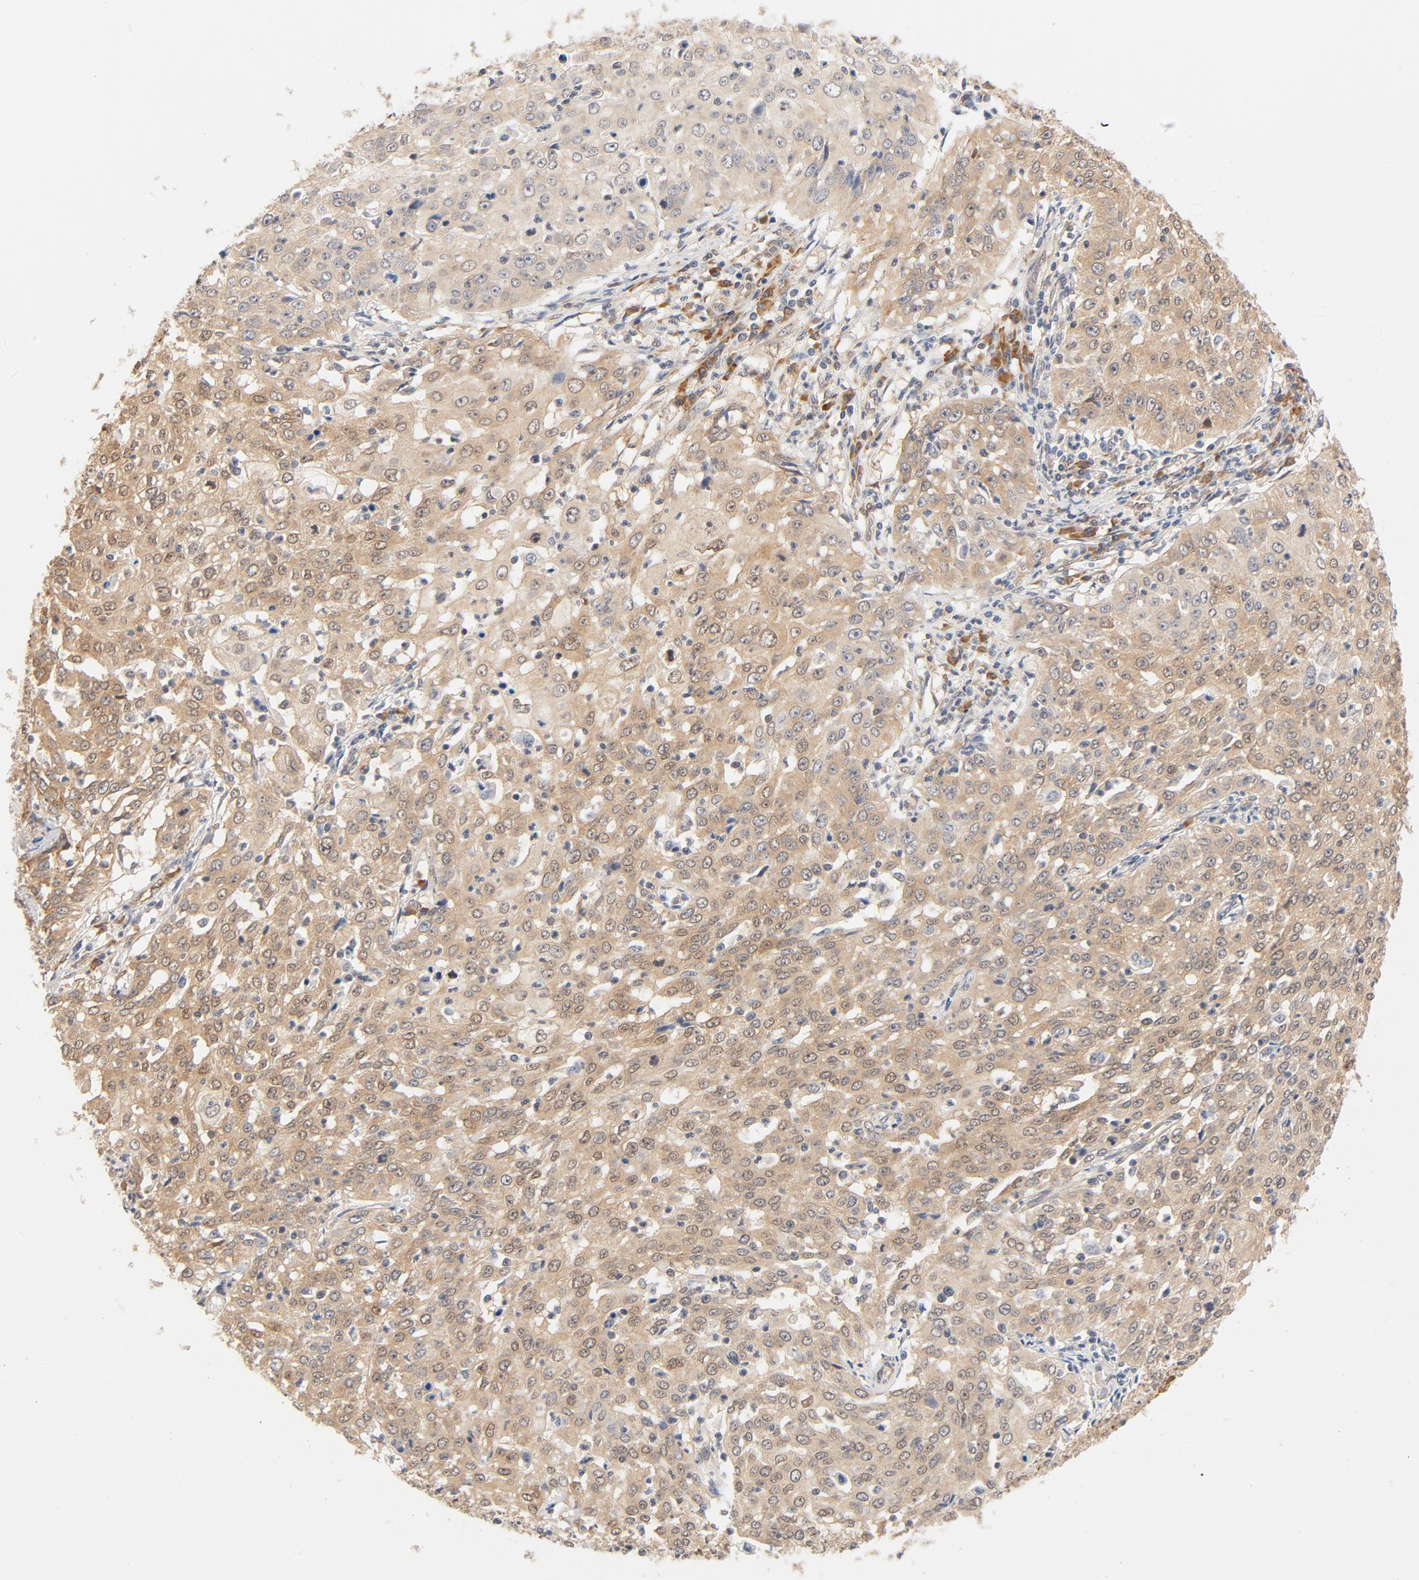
{"staining": {"intensity": "moderate", "quantity": ">75%", "location": "cytoplasmic/membranous"}, "tissue": "cervical cancer", "cell_type": "Tumor cells", "image_type": "cancer", "snomed": [{"axis": "morphology", "description": "Squamous cell carcinoma, NOS"}, {"axis": "topography", "description": "Cervix"}], "caption": "Squamous cell carcinoma (cervical) stained for a protein exhibits moderate cytoplasmic/membranous positivity in tumor cells. (brown staining indicates protein expression, while blue staining denotes nuclei).", "gene": "EIF4E", "patient": {"sex": "female", "age": 39}}